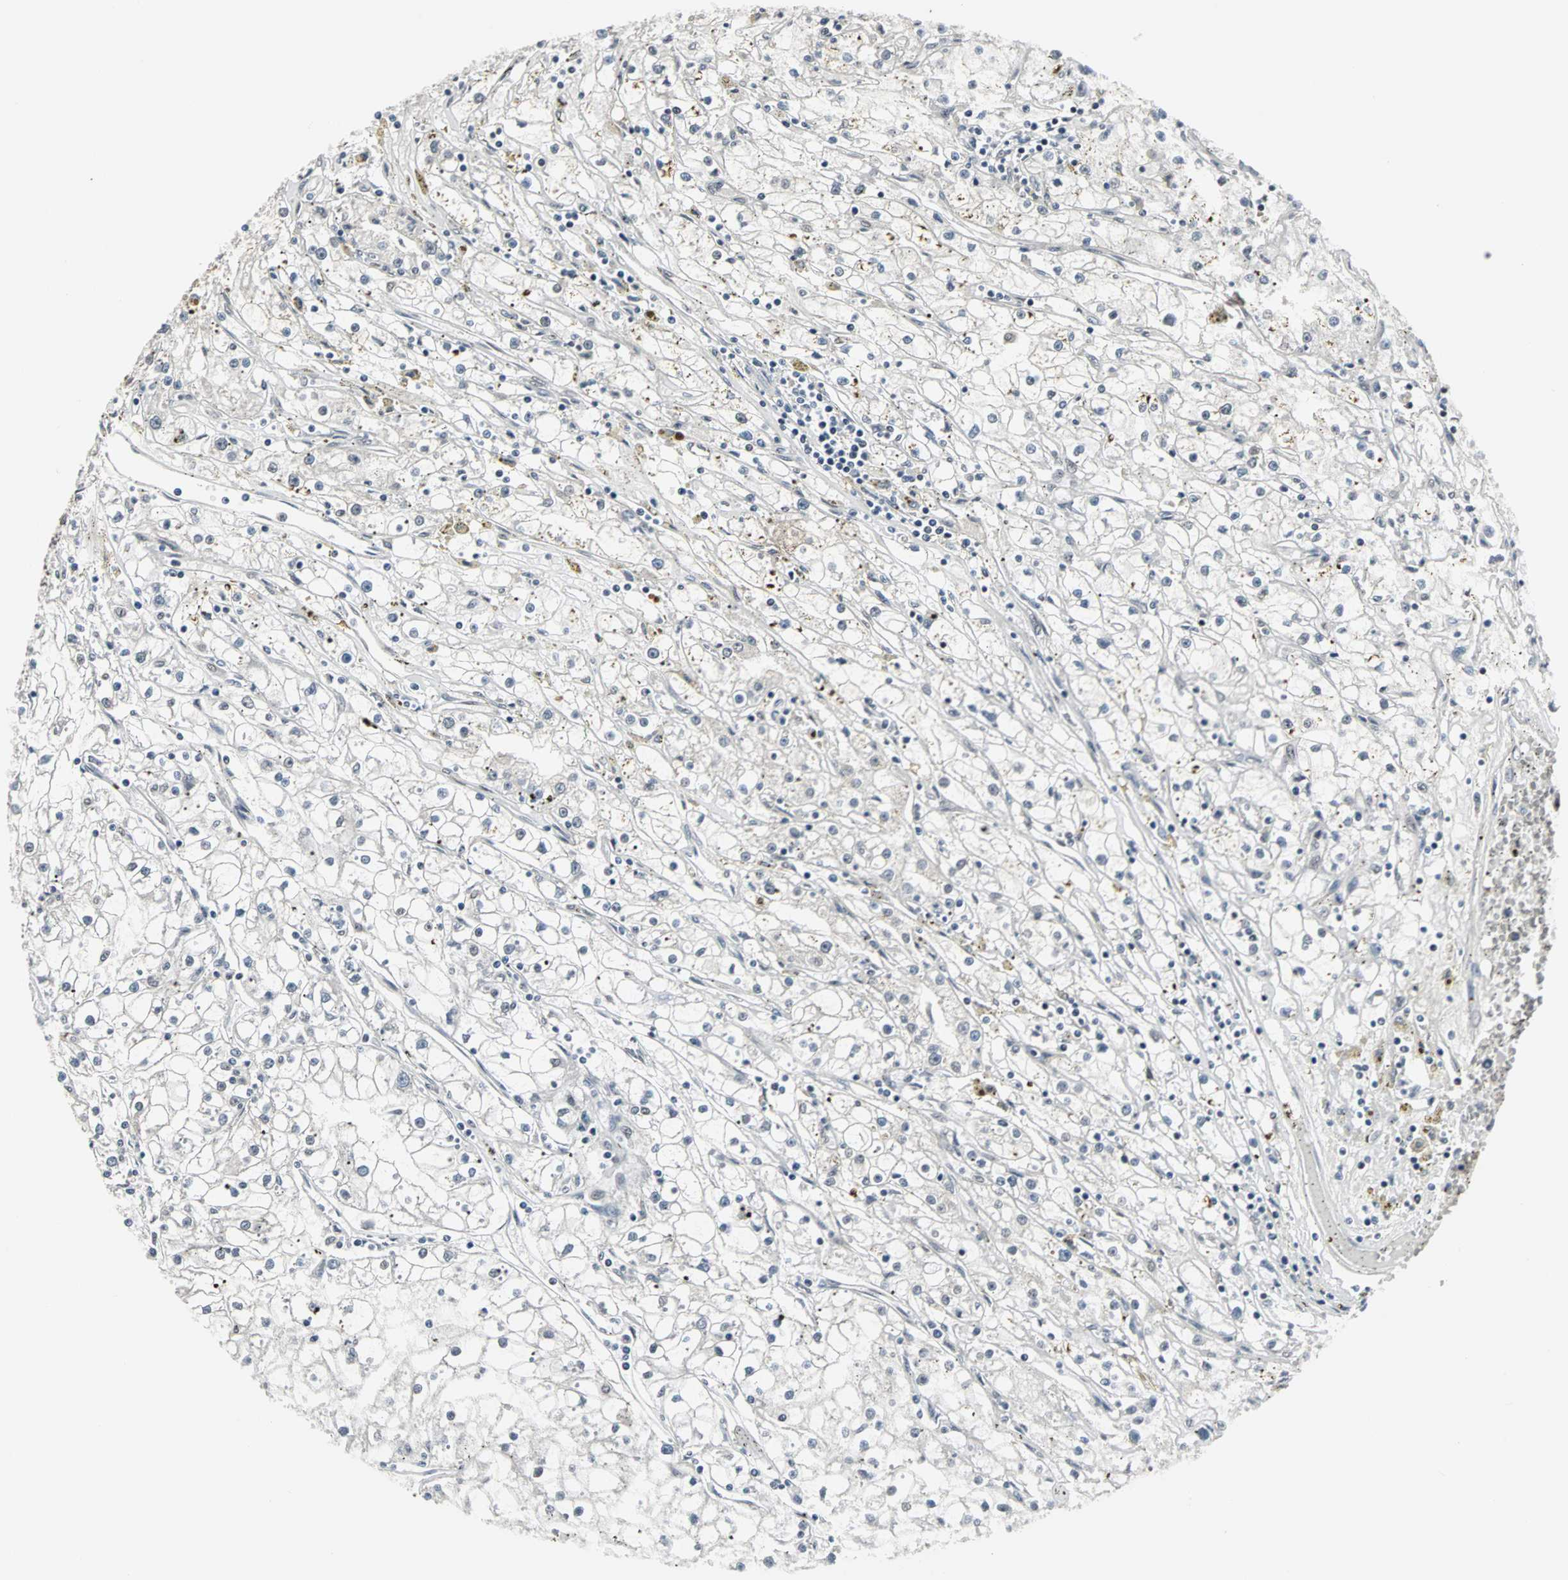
{"staining": {"intensity": "negative", "quantity": "none", "location": "none"}, "tissue": "renal cancer", "cell_type": "Tumor cells", "image_type": "cancer", "snomed": [{"axis": "morphology", "description": "Adenocarcinoma, NOS"}, {"axis": "topography", "description": "Kidney"}], "caption": "There is no significant expression in tumor cells of renal adenocarcinoma.", "gene": "PNKP", "patient": {"sex": "male", "age": 56}}